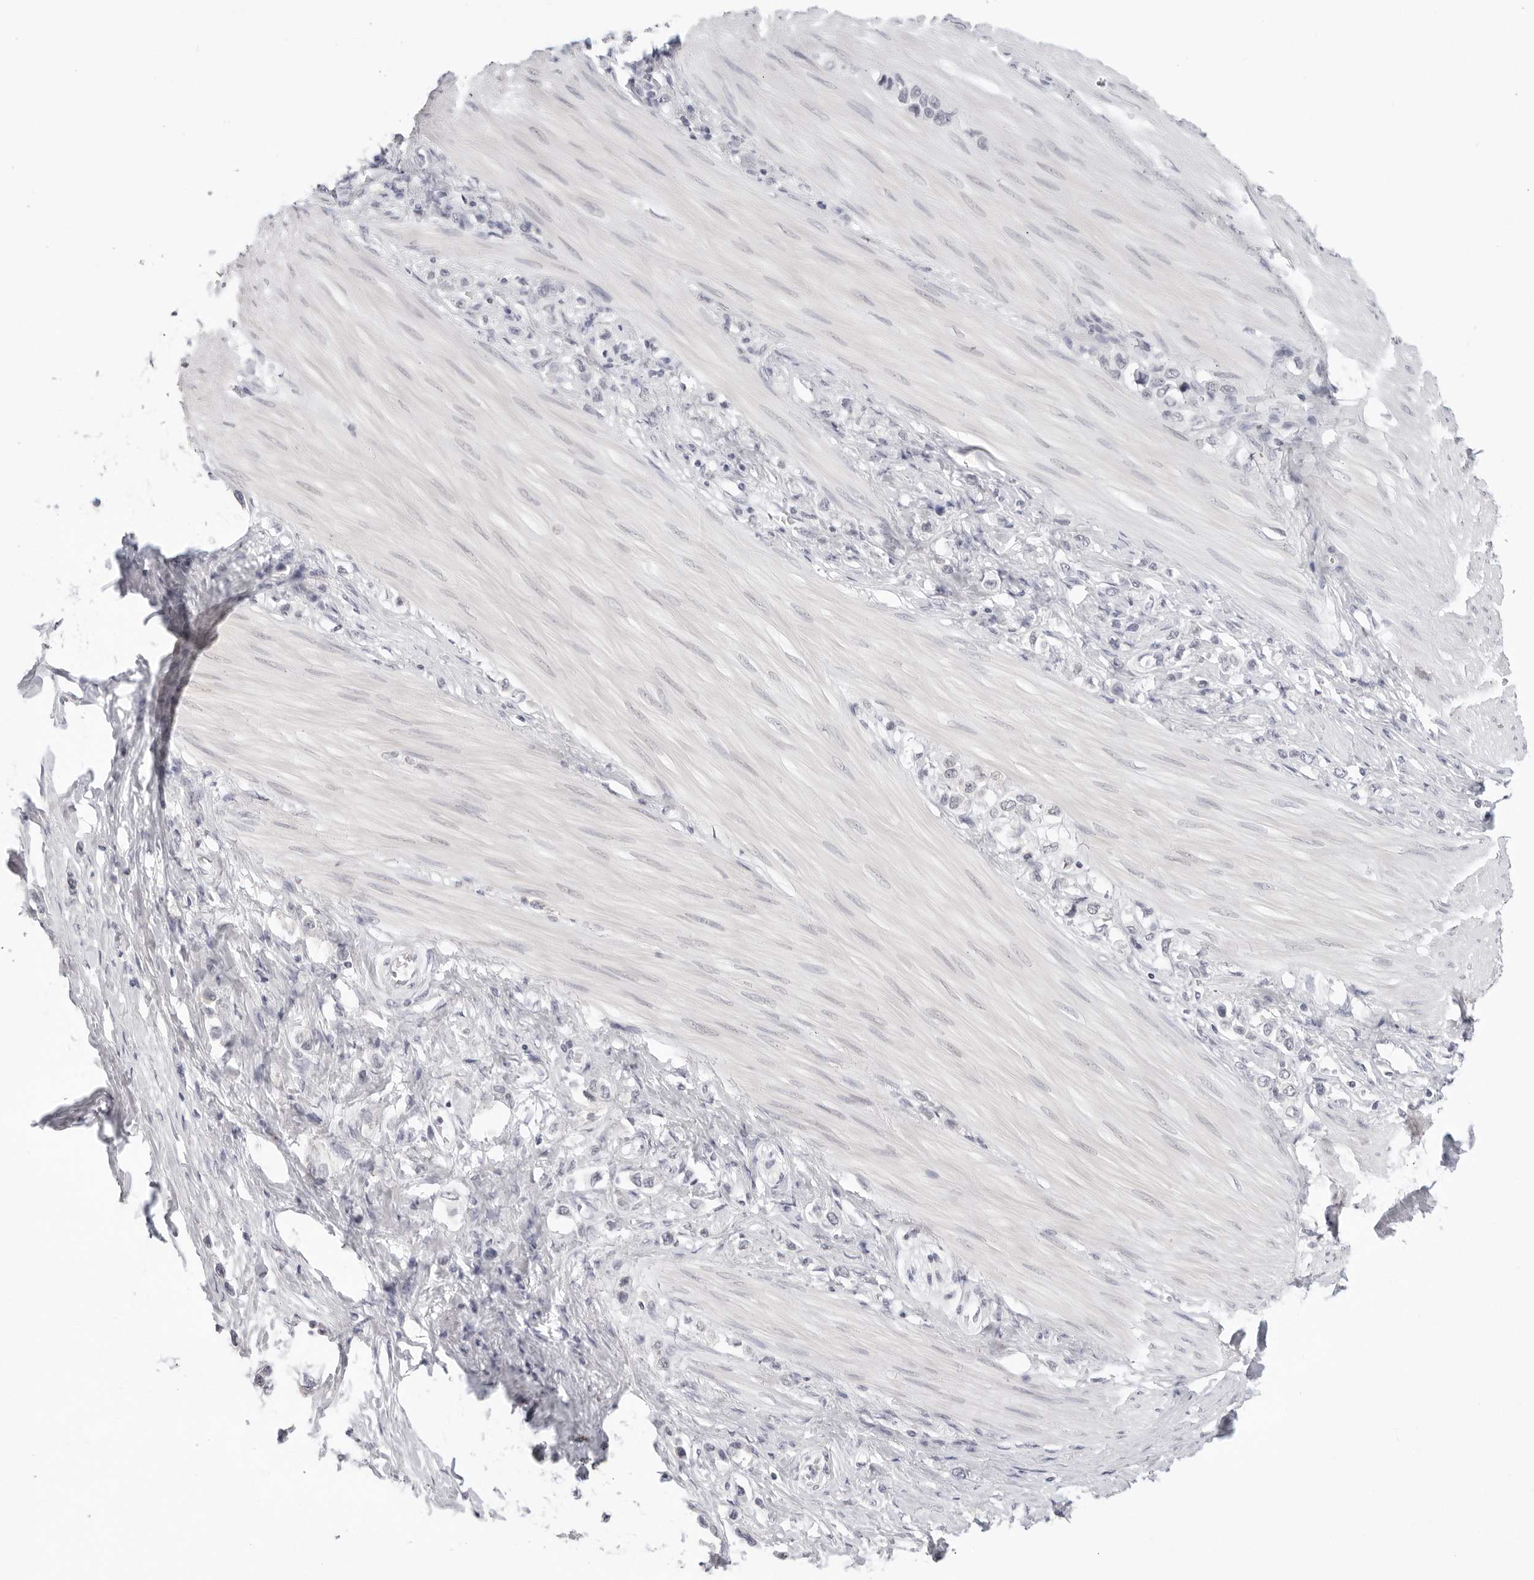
{"staining": {"intensity": "negative", "quantity": "none", "location": "none"}, "tissue": "stomach cancer", "cell_type": "Tumor cells", "image_type": "cancer", "snomed": [{"axis": "morphology", "description": "Adenocarcinoma, NOS"}, {"axis": "topography", "description": "Stomach"}], "caption": "There is no significant expression in tumor cells of adenocarcinoma (stomach).", "gene": "EDN2", "patient": {"sex": "female", "age": 65}}